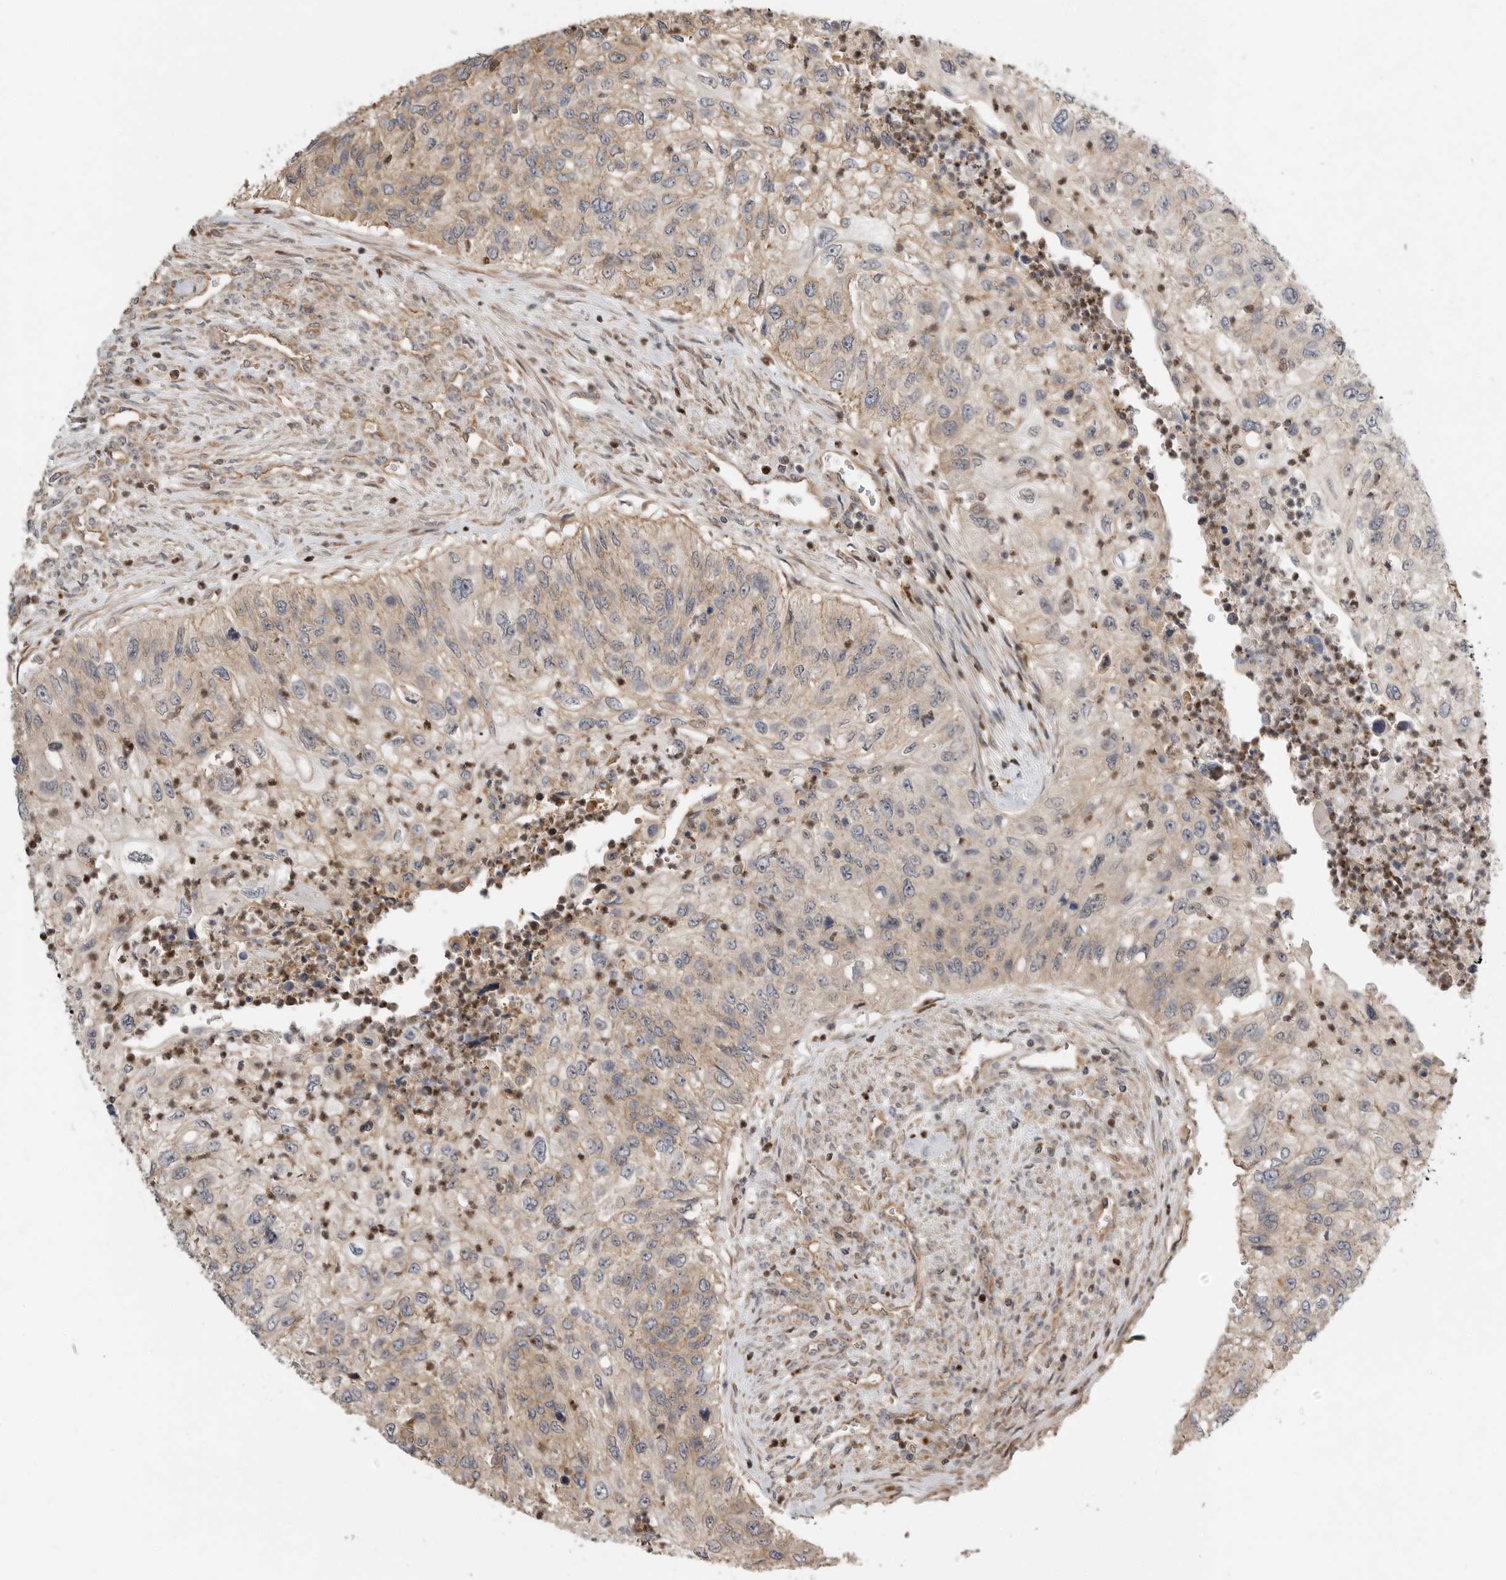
{"staining": {"intensity": "weak", "quantity": "25%-75%", "location": "cytoplasmic/membranous"}, "tissue": "urothelial cancer", "cell_type": "Tumor cells", "image_type": "cancer", "snomed": [{"axis": "morphology", "description": "Urothelial carcinoma, High grade"}, {"axis": "topography", "description": "Urinary bladder"}], "caption": "Immunohistochemistry of urothelial cancer shows low levels of weak cytoplasmic/membranous positivity in about 25%-75% of tumor cells.", "gene": "STRAP", "patient": {"sex": "female", "age": 60}}